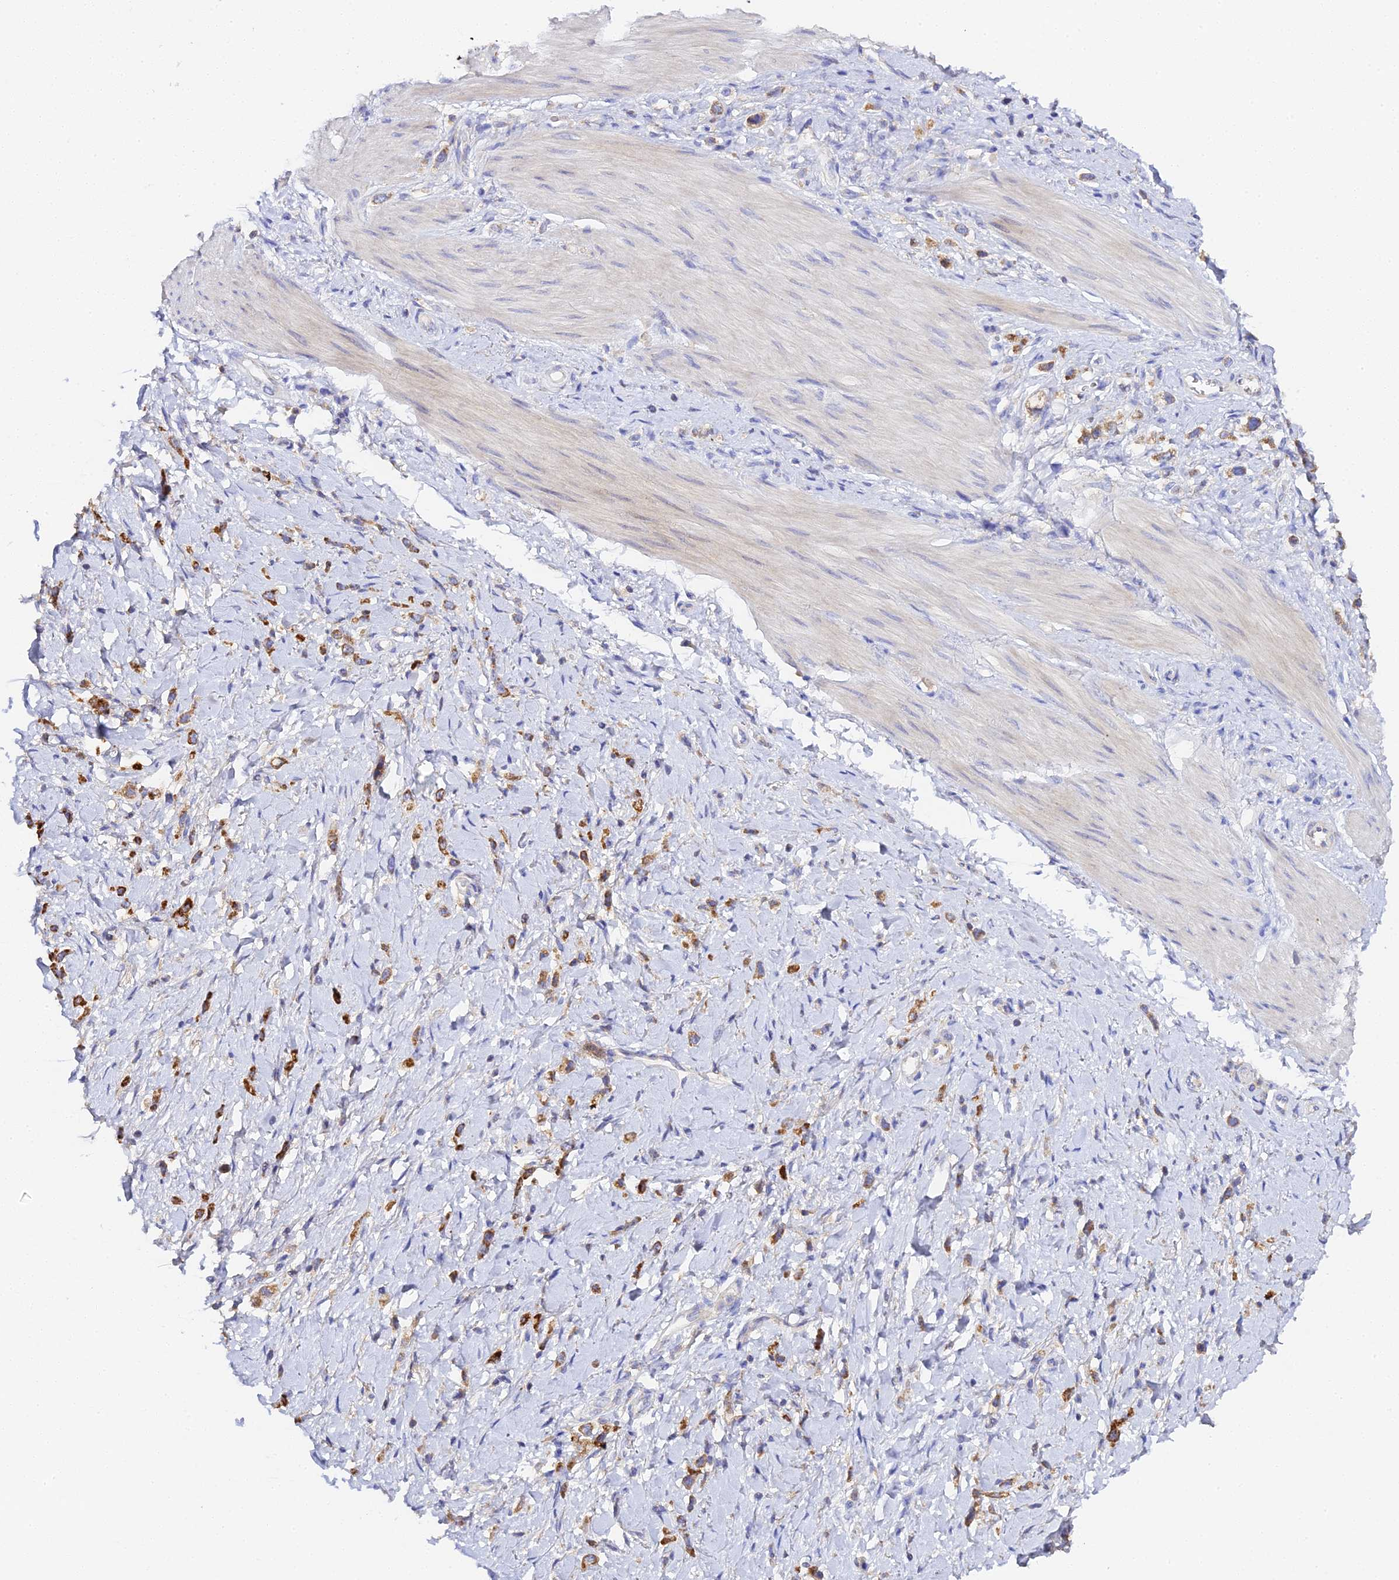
{"staining": {"intensity": "strong", "quantity": ">75%", "location": "cytoplasmic/membranous"}, "tissue": "stomach cancer", "cell_type": "Tumor cells", "image_type": "cancer", "snomed": [{"axis": "morphology", "description": "Adenocarcinoma, NOS"}, {"axis": "topography", "description": "Stomach"}], "caption": "Brown immunohistochemical staining in human stomach adenocarcinoma displays strong cytoplasmic/membranous staining in approximately >75% of tumor cells.", "gene": "SCX", "patient": {"sex": "female", "age": 65}}